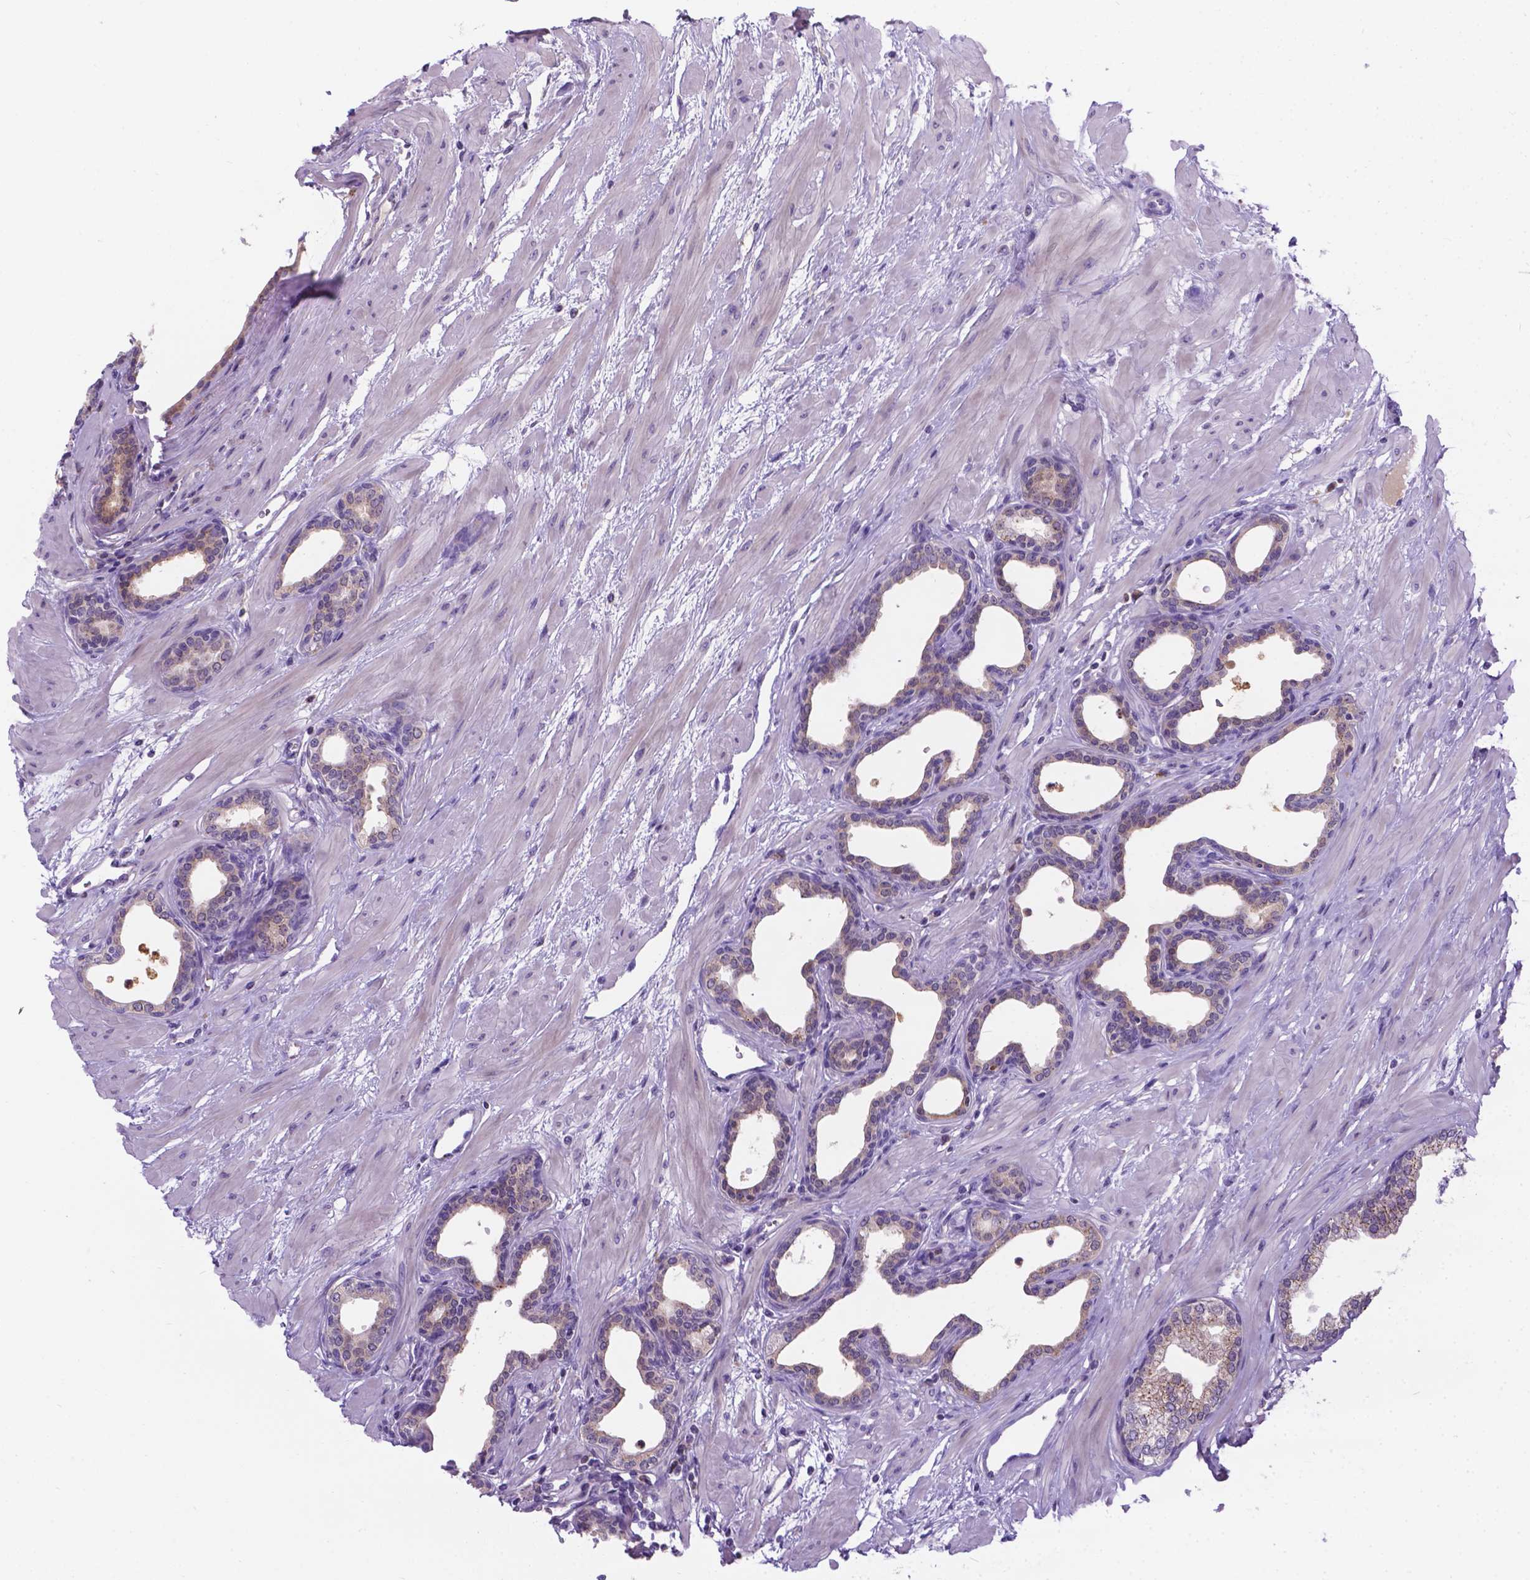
{"staining": {"intensity": "moderate", "quantity": "<25%", "location": "cytoplasmic/membranous"}, "tissue": "prostate", "cell_type": "Glandular cells", "image_type": "normal", "snomed": [{"axis": "morphology", "description": "Normal tissue, NOS"}, {"axis": "topography", "description": "Prostate"}], "caption": "Moderate cytoplasmic/membranous staining is present in about <25% of glandular cells in benign prostate. The staining was performed using DAB to visualize the protein expression in brown, while the nuclei were stained in blue with hematoxylin (Magnification: 20x).", "gene": "TM4SF18", "patient": {"sex": "male", "age": 37}}